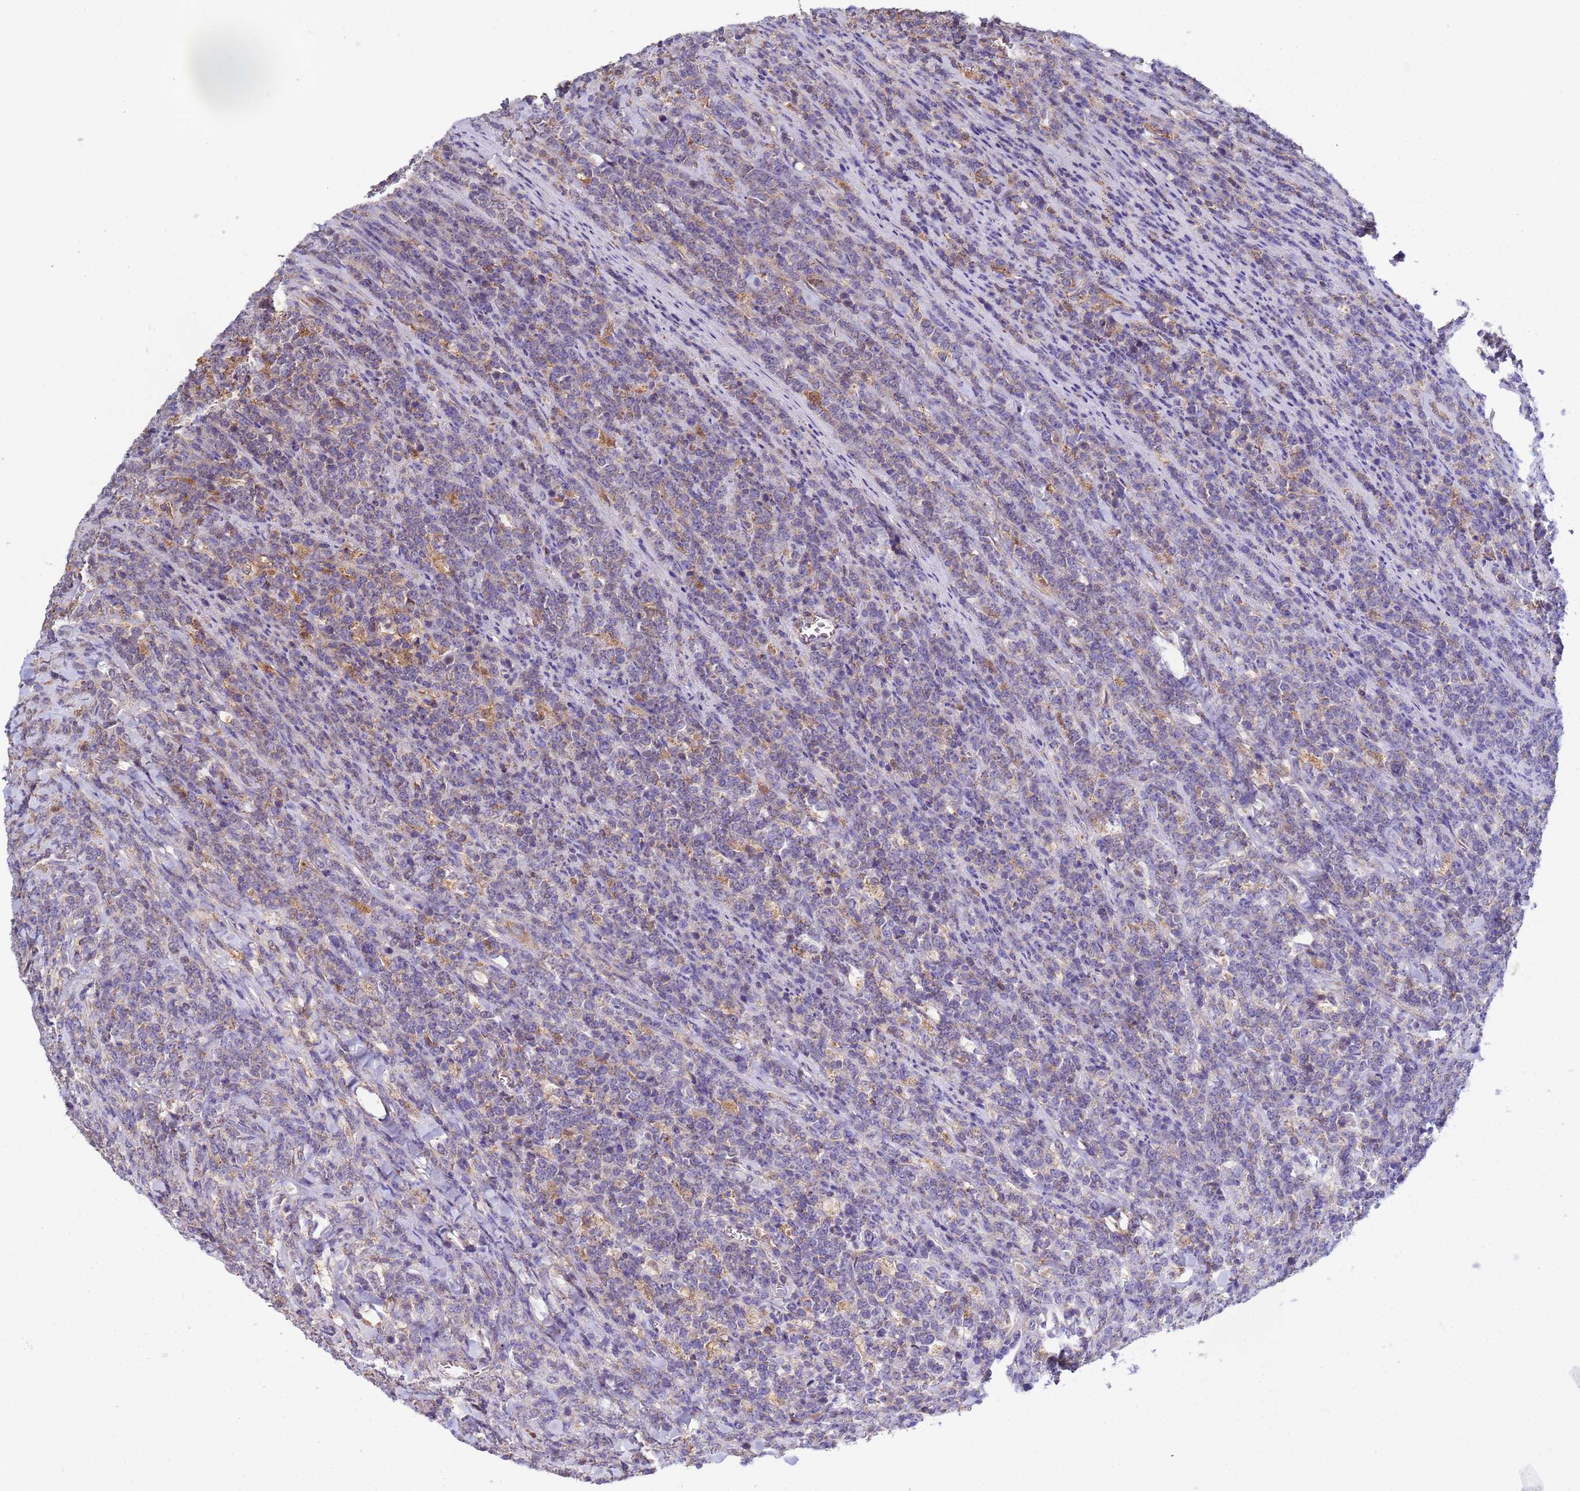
{"staining": {"intensity": "weak", "quantity": "<25%", "location": "cytoplasmic/membranous"}, "tissue": "lymphoma", "cell_type": "Tumor cells", "image_type": "cancer", "snomed": [{"axis": "morphology", "description": "Malignant lymphoma, non-Hodgkin's type, High grade"}, {"axis": "topography", "description": "Small intestine"}], "caption": "This is a image of immunohistochemistry staining of lymphoma, which shows no positivity in tumor cells. The staining was performed using DAB (3,3'-diaminobenzidine) to visualize the protein expression in brown, while the nuclei were stained in blue with hematoxylin (Magnification: 20x).", "gene": "GLUD1", "patient": {"sex": "male", "age": 8}}